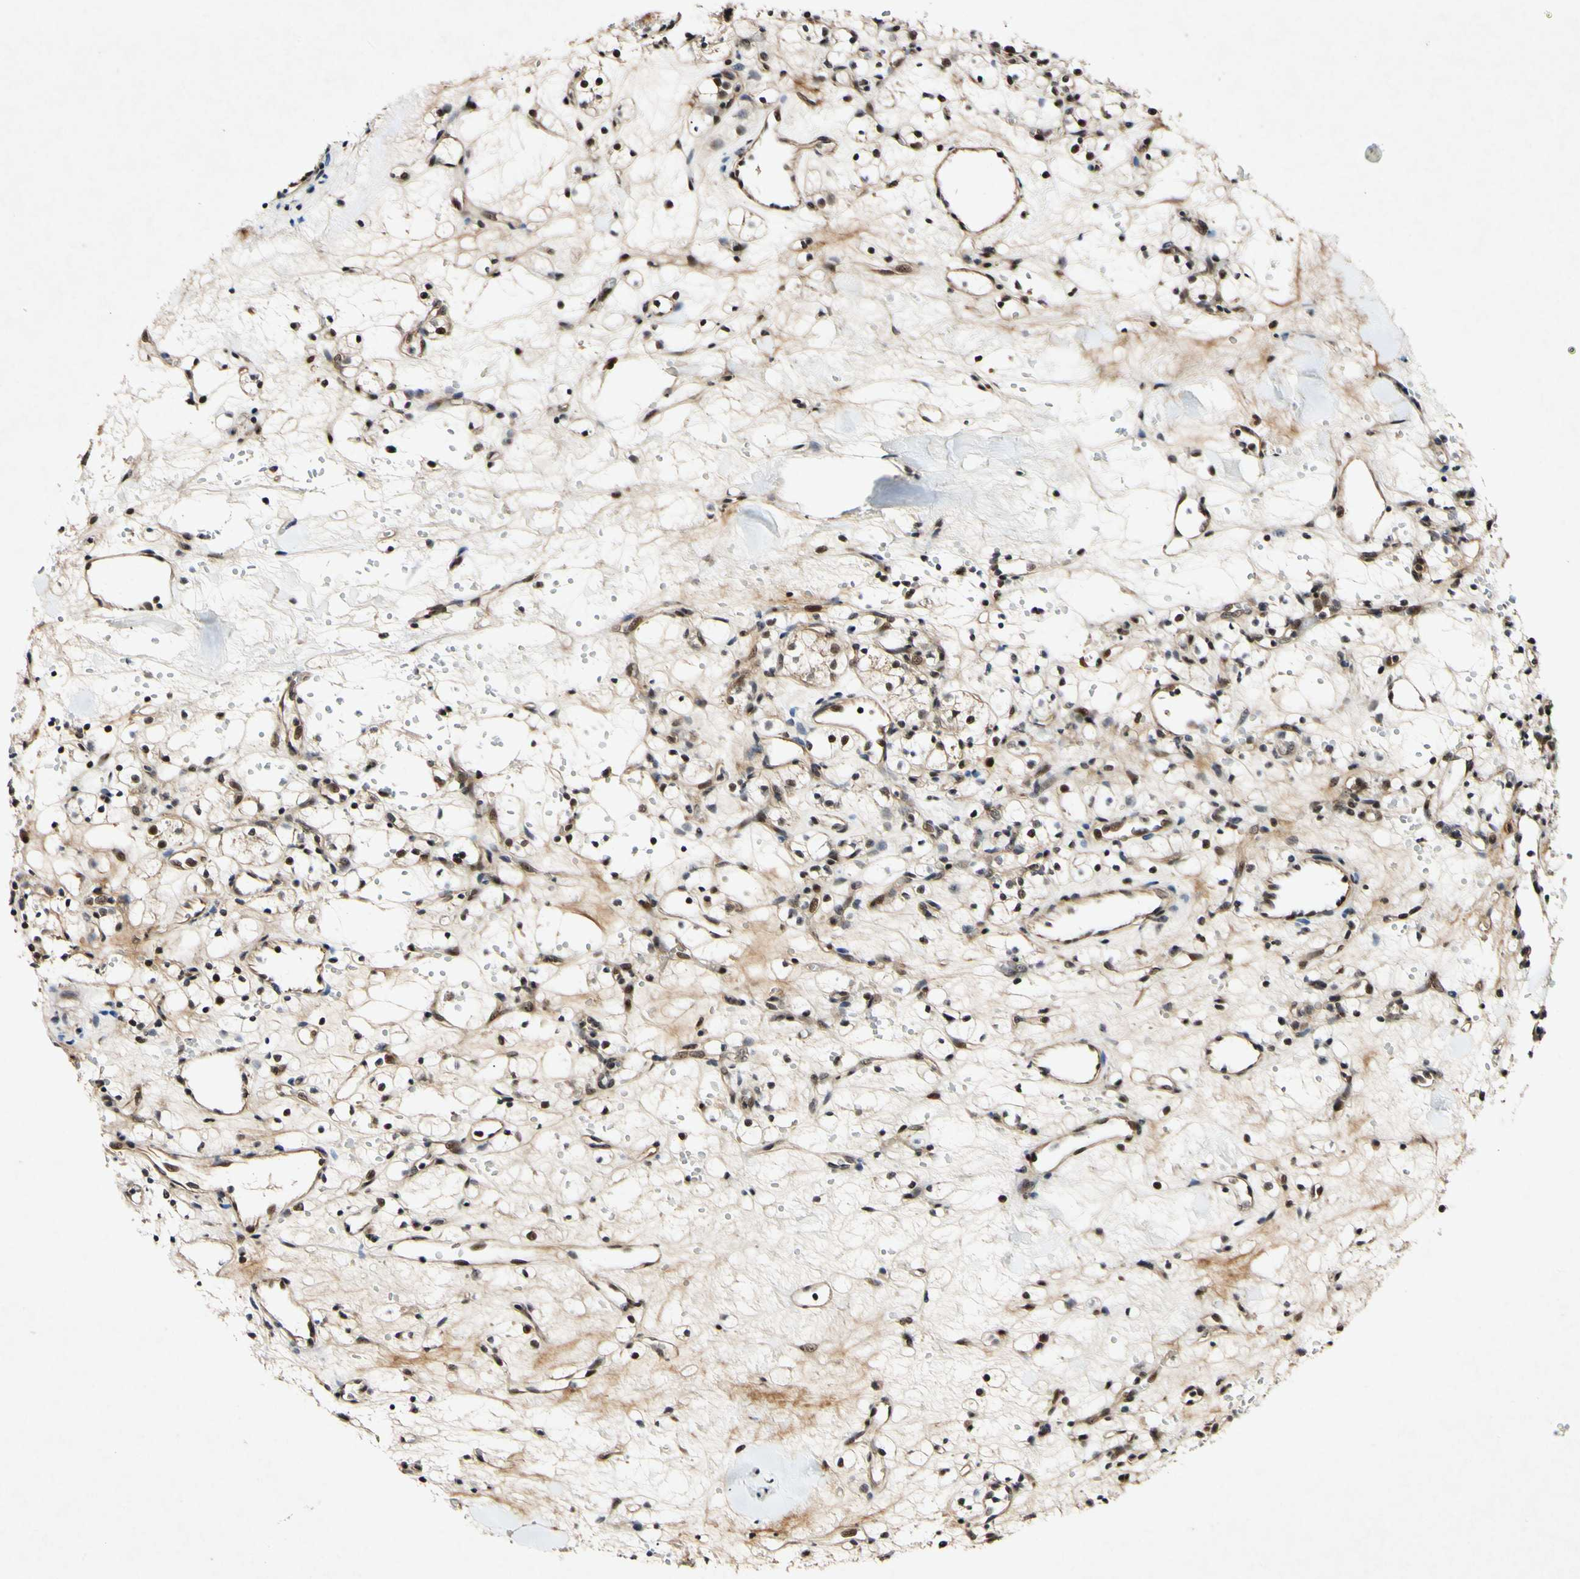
{"staining": {"intensity": "strong", "quantity": "25%-75%", "location": "nuclear"}, "tissue": "renal cancer", "cell_type": "Tumor cells", "image_type": "cancer", "snomed": [{"axis": "morphology", "description": "Adenocarcinoma, NOS"}, {"axis": "topography", "description": "Kidney"}], "caption": "Immunohistochemical staining of renal cancer (adenocarcinoma) displays high levels of strong nuclear staining in approximately 25%-75% of tumor cells.", "gene": "POLR2F", "patient": {"sex": "female", "age": 60}}